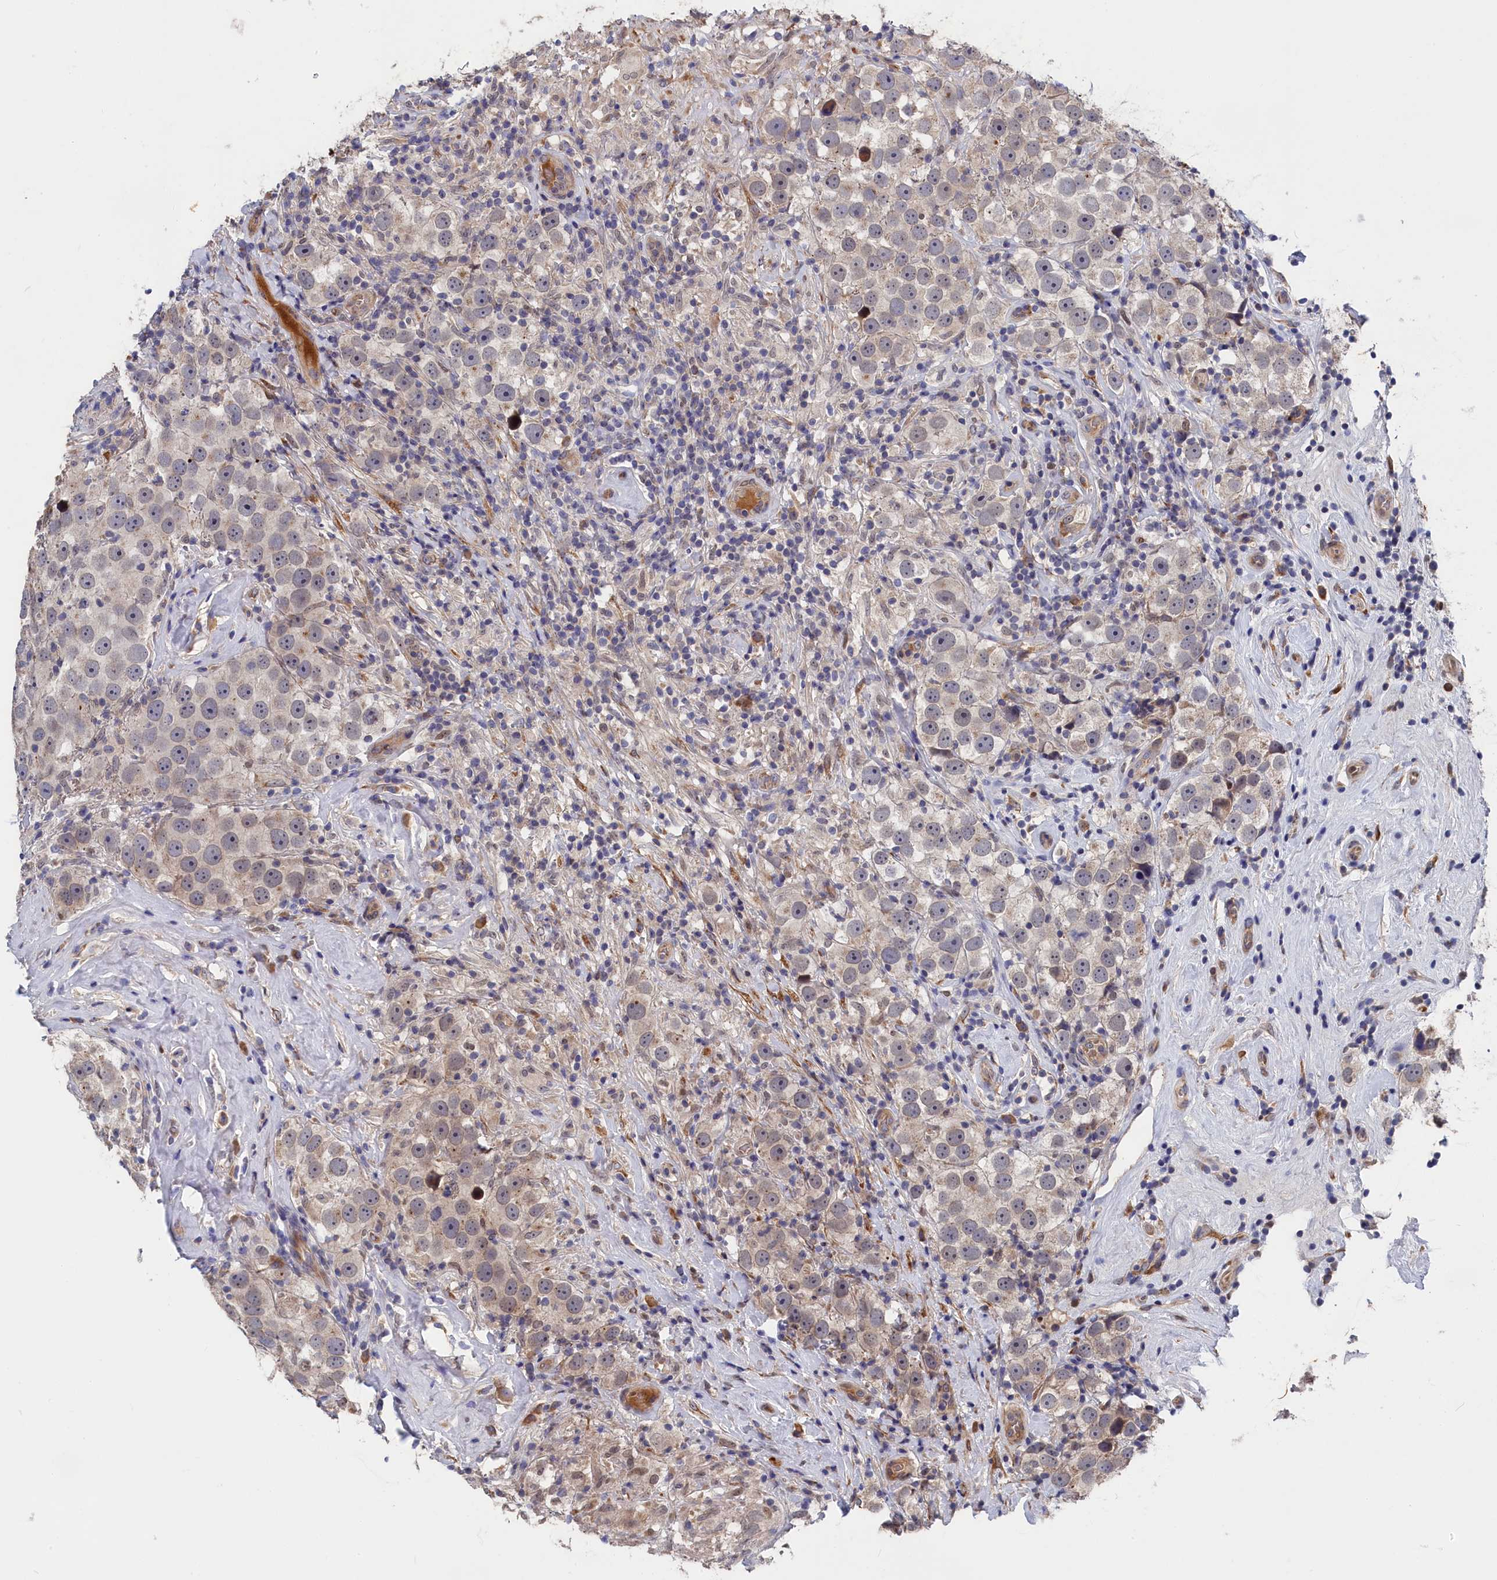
{"staining": {"intensity": "weak", "quantity": "<25%", "location": "cytoplasmic/membranous"}, "tissue": "testis cancer", "cell_type": "Tumor cells", "image_type": "cancer", "snomed": [{"axis": "morphology", "description": "Seminoma, NOS"}, {"axis": "topography", "description": "Testis"}], "caption": "Tumor cells show no significant protein staining in seminoma (testis).", "gene": "CYB5D2", "patient": {"sex": "male", "age": 49}}